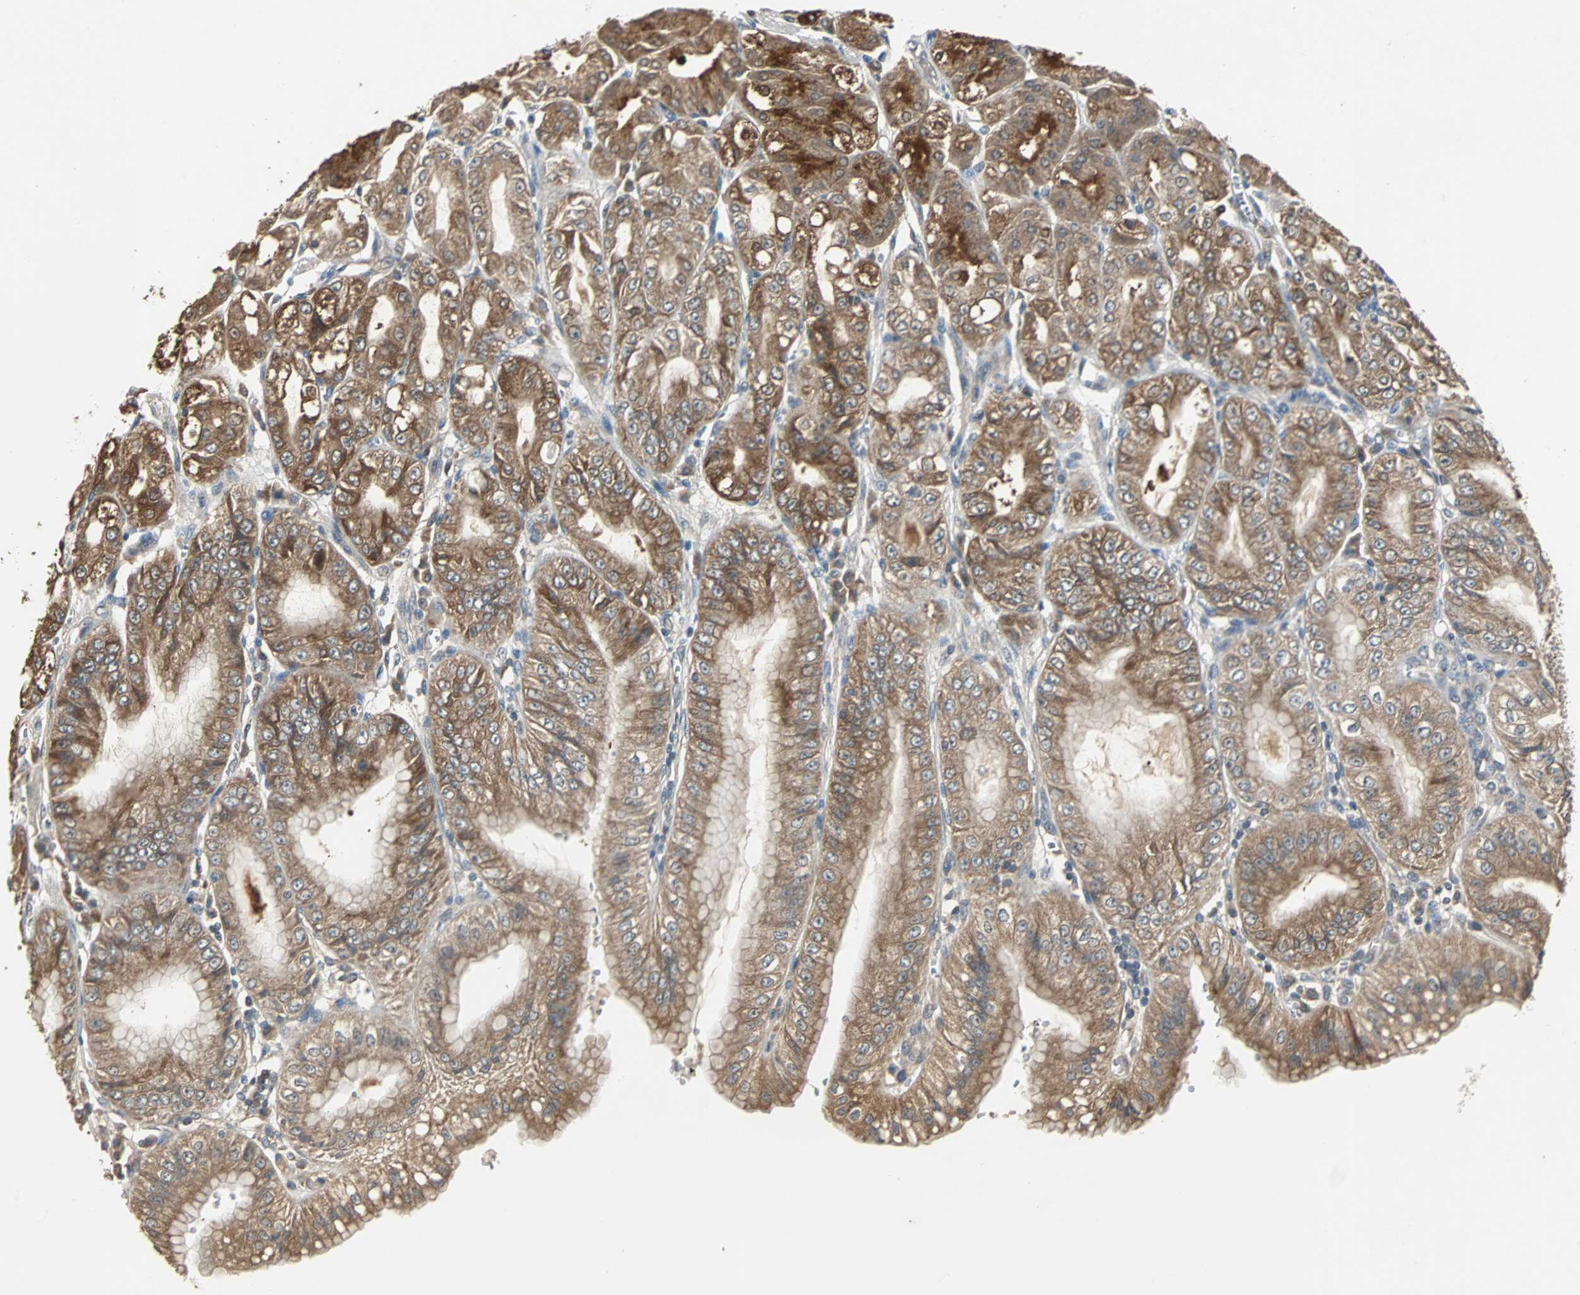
{"staining": {"intensity": "strong", "quantity": ">75%", "location": "cytoplasmic/membranous"}, "tissue": "stomach", "cell_type": "Glandular cells", "image_type": "normal", "snomed": [{"axis": "morphology", "description": "Normal tissue, NOS"}, {"axis": "topography", "description": "Stomach, lower"}], "caption": "Stomach was stained to show a protein in brown. There is high levels of strong cytoplasmic/membranous staining in approximately >75% of glandular cells. (IHC, brightfield microscopy, high magnification).", "gene": "ABHD2", "patient": {"sex": "male", "age": 71}}